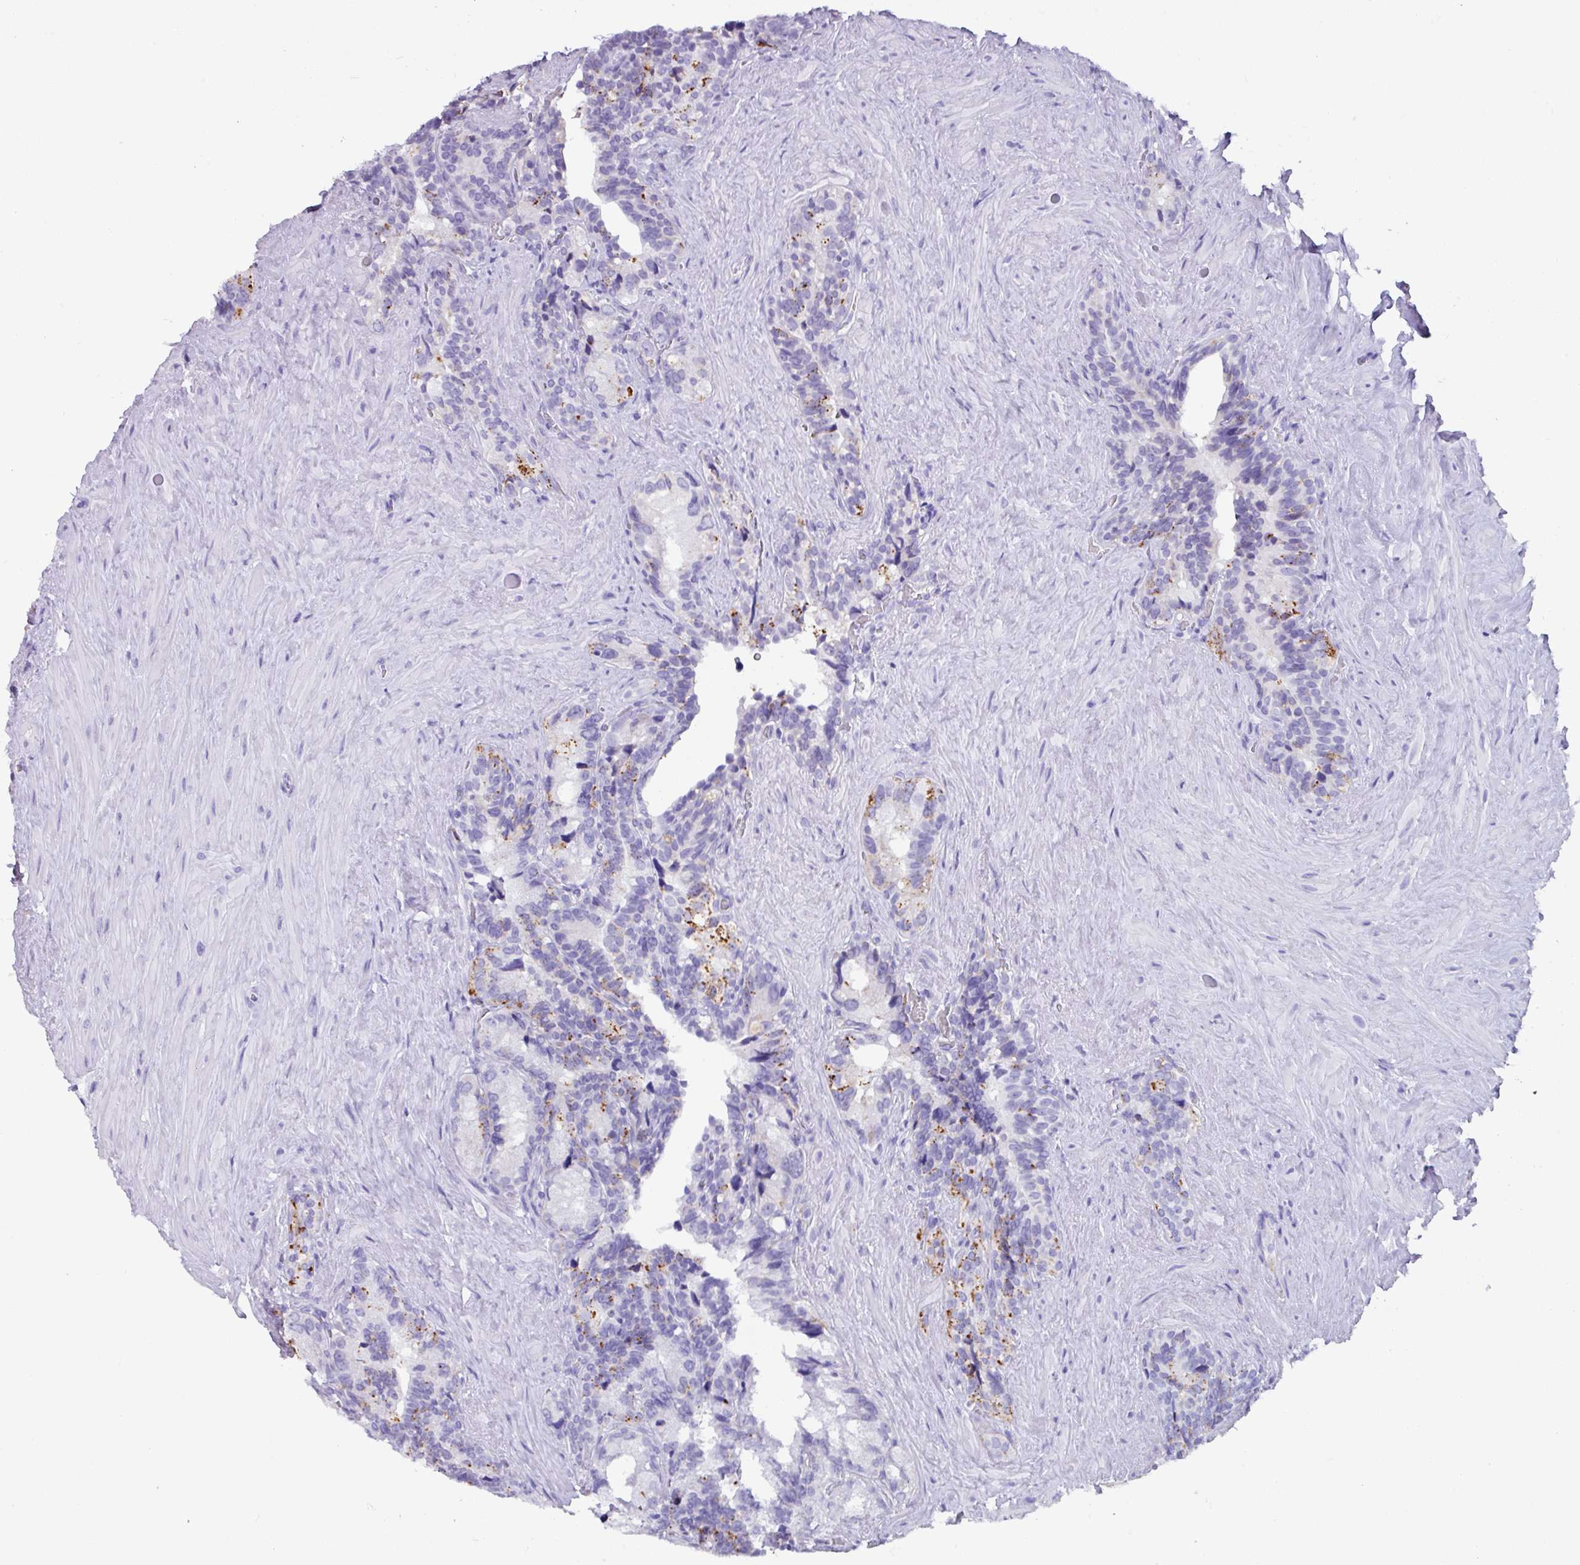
{"staining": {"intensity": "moderate", "quantity": "<25%", "location": "cytoplasmic/membranous"}, "tissue": "seminal vesicle", "cell_type": "Glandular cells", "image_type": "normal", "snomed": [{"axis": "morphology", "description": "Normal tissue, NOS"}, {"axis": "topography", "description": "Seminal veicle"}], "caption": "High-power microscopy captured an immunohistochemistry (IHC) histopathology image of normal seminal vesicle, revealing moderate cytoplasmic/membranous positivity in about <25% of glandular cells. (DAB (3,3'-diaminobenzidine) IHC, brown staining for protein, blue staining for nuclei).", "gene": "NCCRP1", "patient": {"sex": "male", "age": 68}}